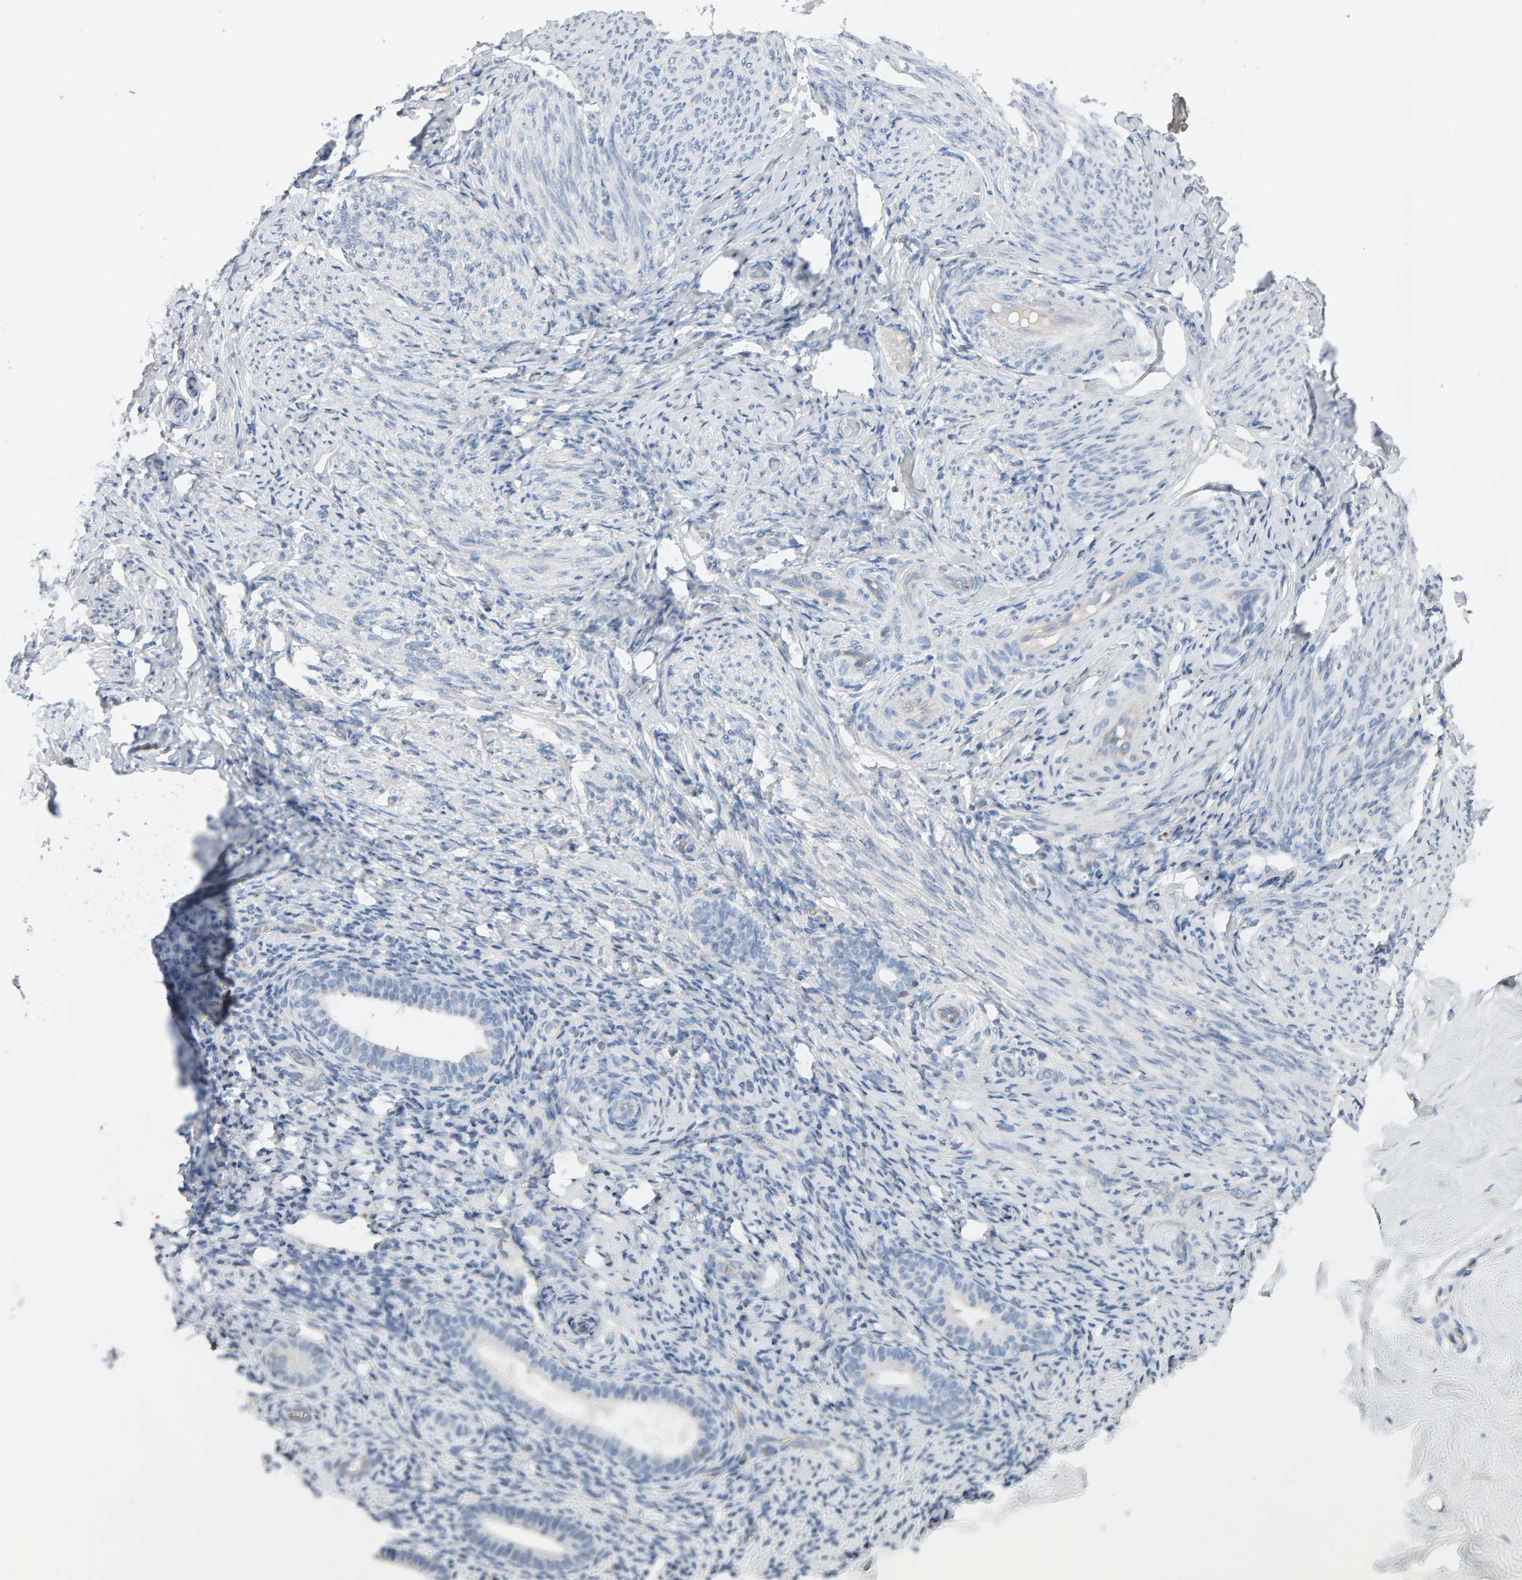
{"staining": {"intensity": "negative", "quantity": "none", "location": "none"}, "tissue": "endometrium", "cell_type": "Cells in endometrial stroma", "image_type": "normal", "snomed": [{"axis": "morphology", "description": "Normal tissue, NOS"}, {"axis": "topography", "description": "Endometrium"}], "caption": "Histopathology image shows no significant protein expression in cells in endometrial stroma of unremarkable endometrium.", "gene": "FYN", "patient": {"sex": "female", "age": 51}}